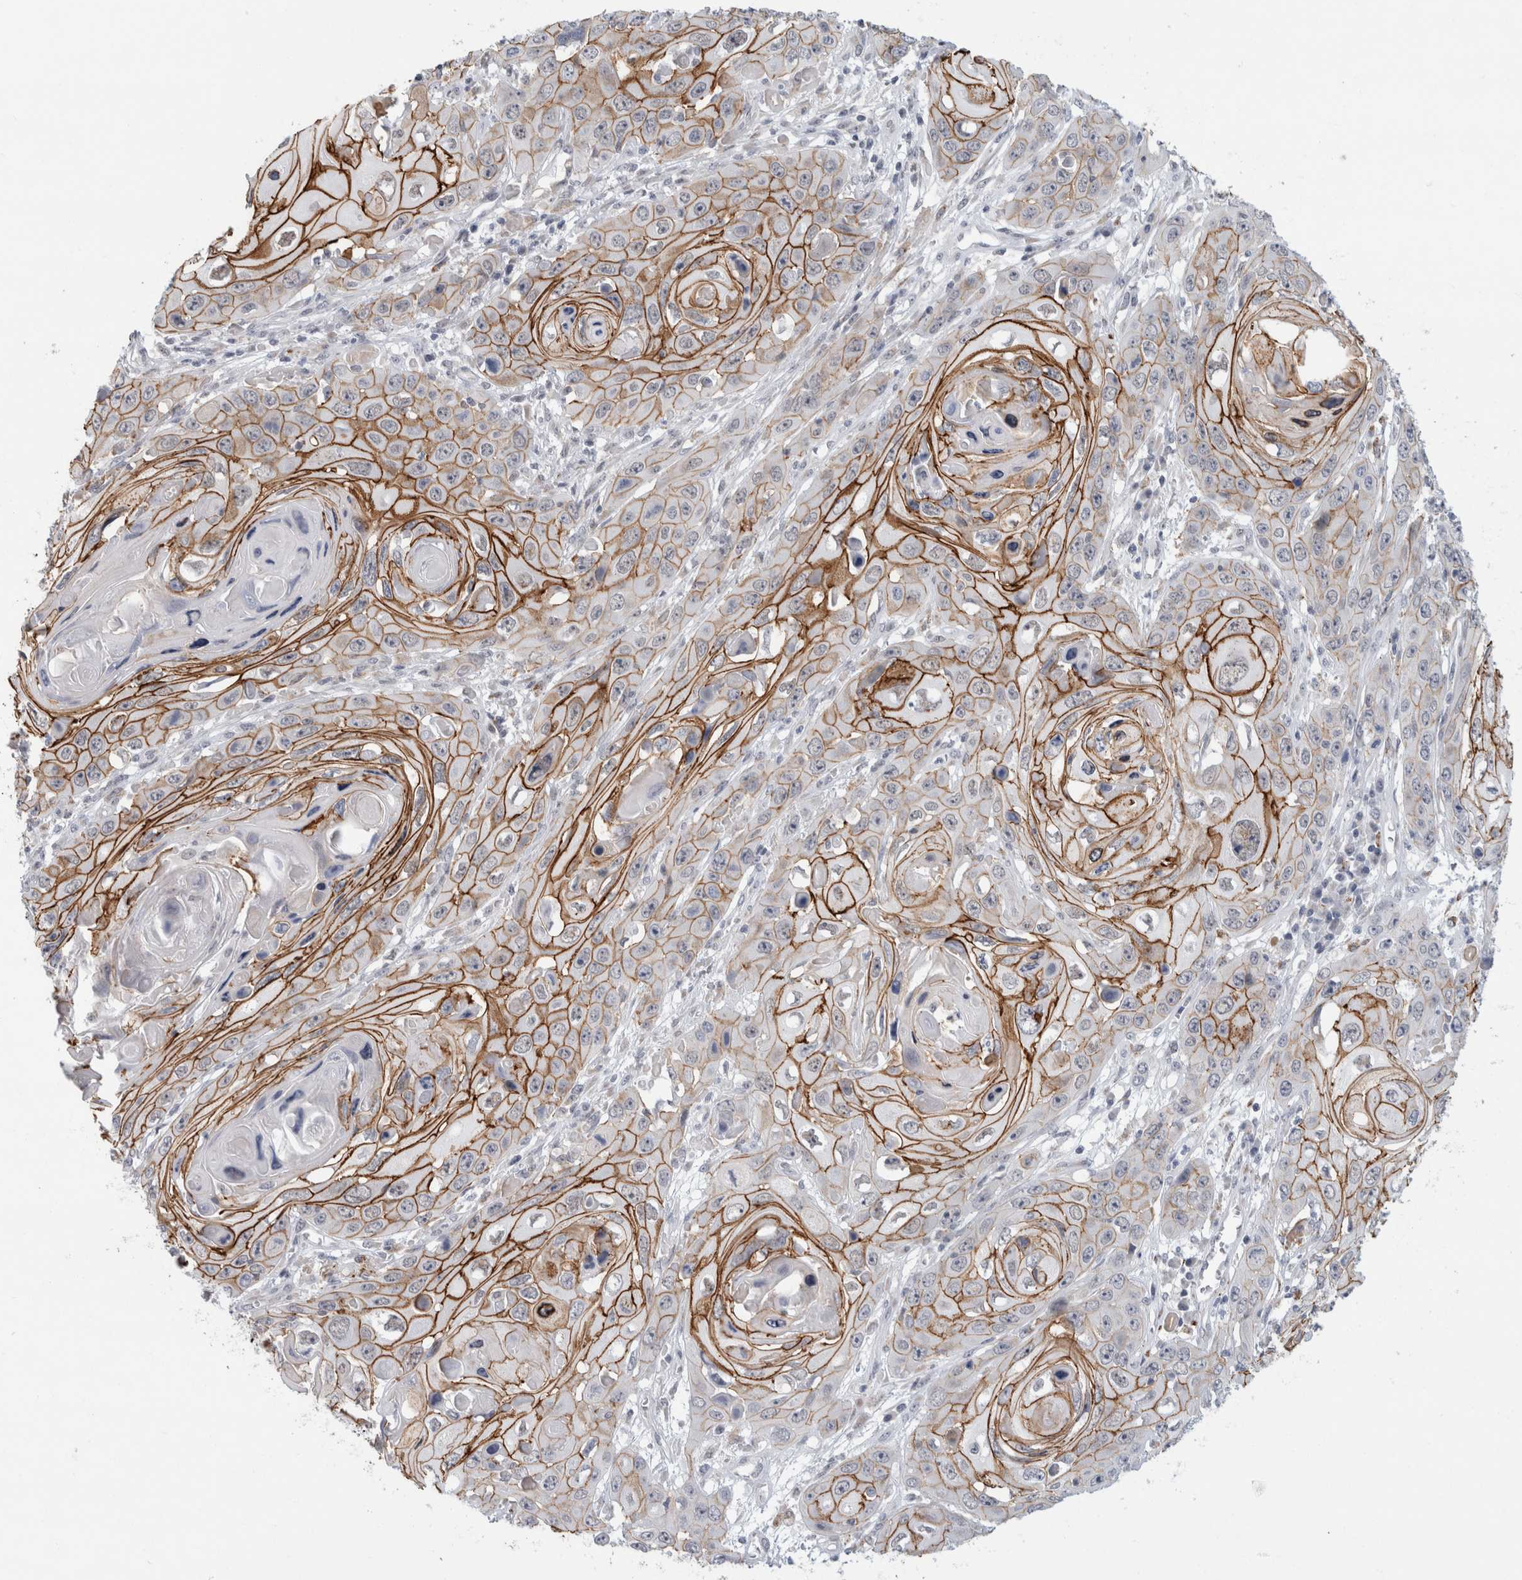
{"staining": {"intensity": "moderate", "quantity": ">75%", "location": "cytoplasmic/membranous"}, "tissue": "skin cancer", "cell_type": "Tumor cells", "image_type": "cancer", "snomed": [{"axis": "morphology", "description": "Squamous cell carcinoma, NOS"}, {"axis": "topography", "description": "Skin"}], "caption": "Immunohistochemistry (IHC) histopathology image of neoplastic tissue: skin cancer stained using immunohistochemistry (IHC) shows medium levels of moderate protein expression localized specifically in the cytoplasmic/membranous of tumor cells, appearing as a cytoplasmic/membranous brown color.", "gene": "NIPA1", "patient": {"sex": "male", "age": 55}}